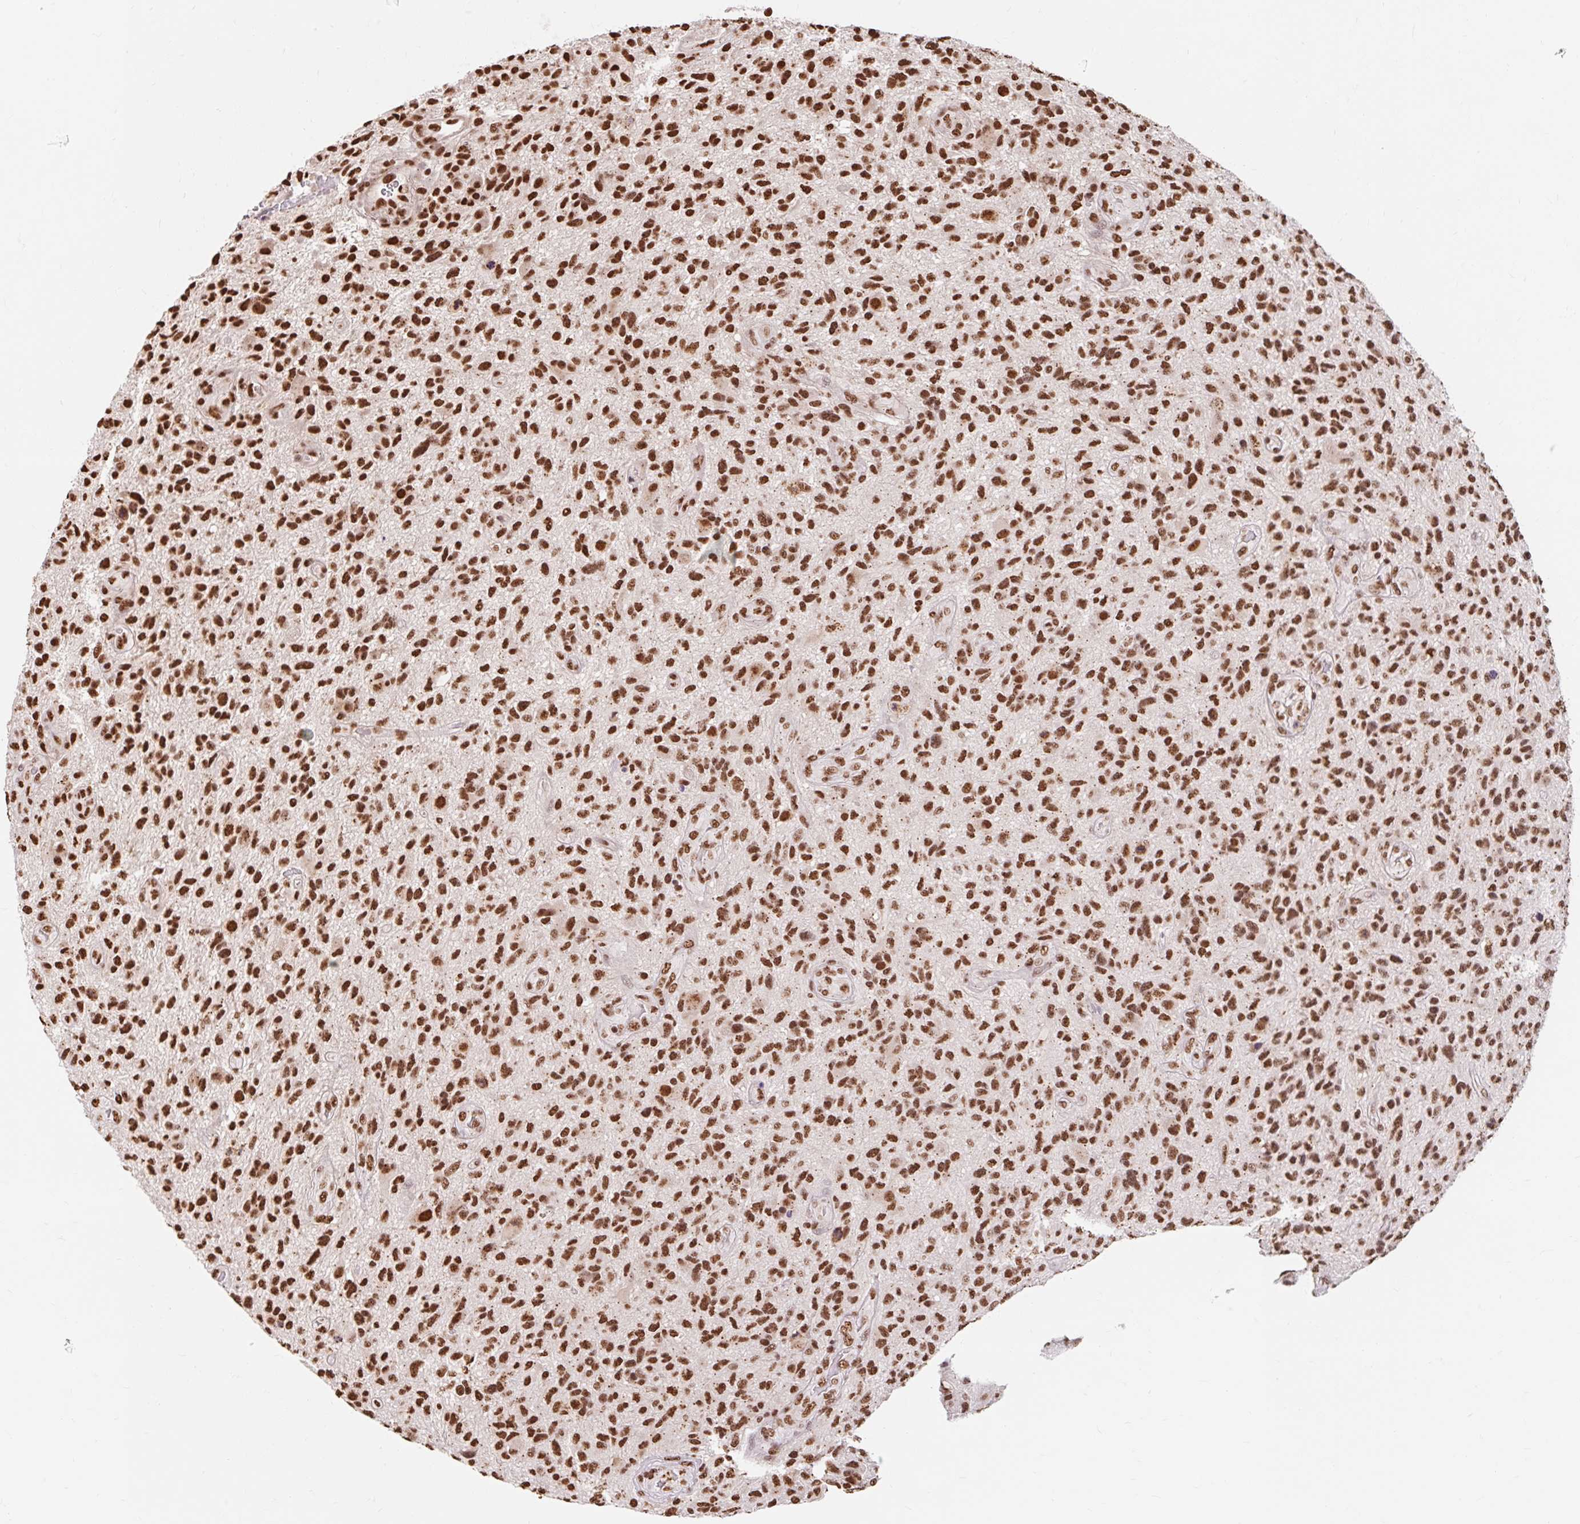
{"staining": {"intensity": "strong", "quantity": ">75%", "location": "nuclear"}, "tissue": "glioma", "cell_type": "Tumor cells", "image_type": "cancer", "snomed": [{"axis": "morphology", "description": "Glioma, malignant, High grade"}, {"axis": "topography", "description": "Brain"}], "caption": "The photomicrograph displays immunohistochemical staining of glioma. There is strong nuclear expression is present in approximately >75% of tumor cells.", "gene": "BICRA", "patient": {"sex": "male", "age": 47}}